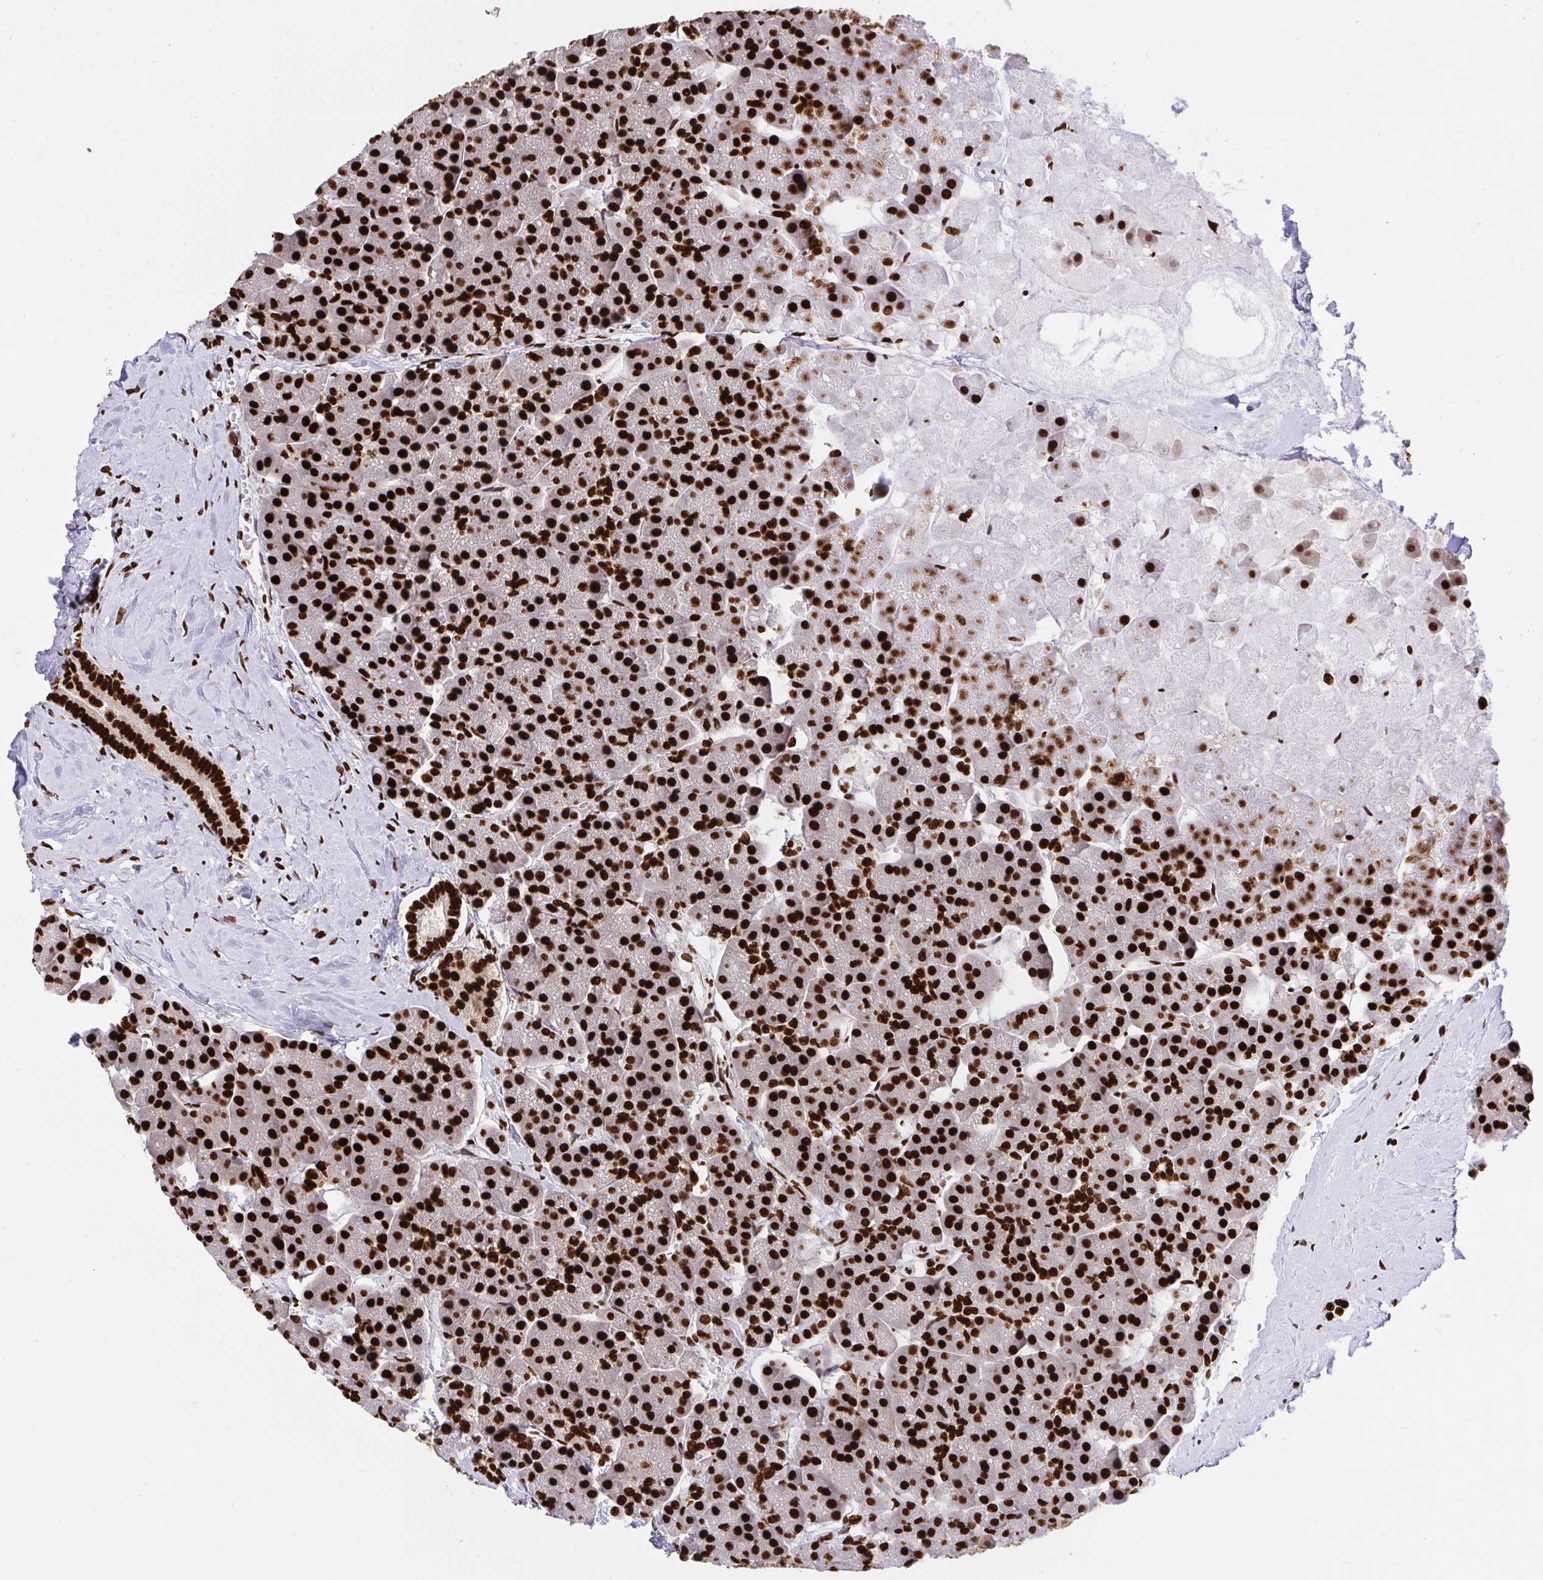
{"staining": {"intensity": "strong", "quantity": ">75%", "location": "nuclear"}, "tissue": "pancreas", "cell_type": "Exocrine glandular cells", "image_type": "normal", "snomed": [{"axis": "morphology", "description": "Normal tissue, NOS"}, {"axis": "topography", "description": "Pancreas"}, {"axis": "topography", "description": "Peripheral nerve tissue"}], "caption": "IHC of normal human pancreas reveals high levels of strong nuclear expression in about >75% of exocrine glandular cells. Nuclei are stained in blue.", "gene": "HNRNPL", "patient": {"sex": "male", "age": 54}}